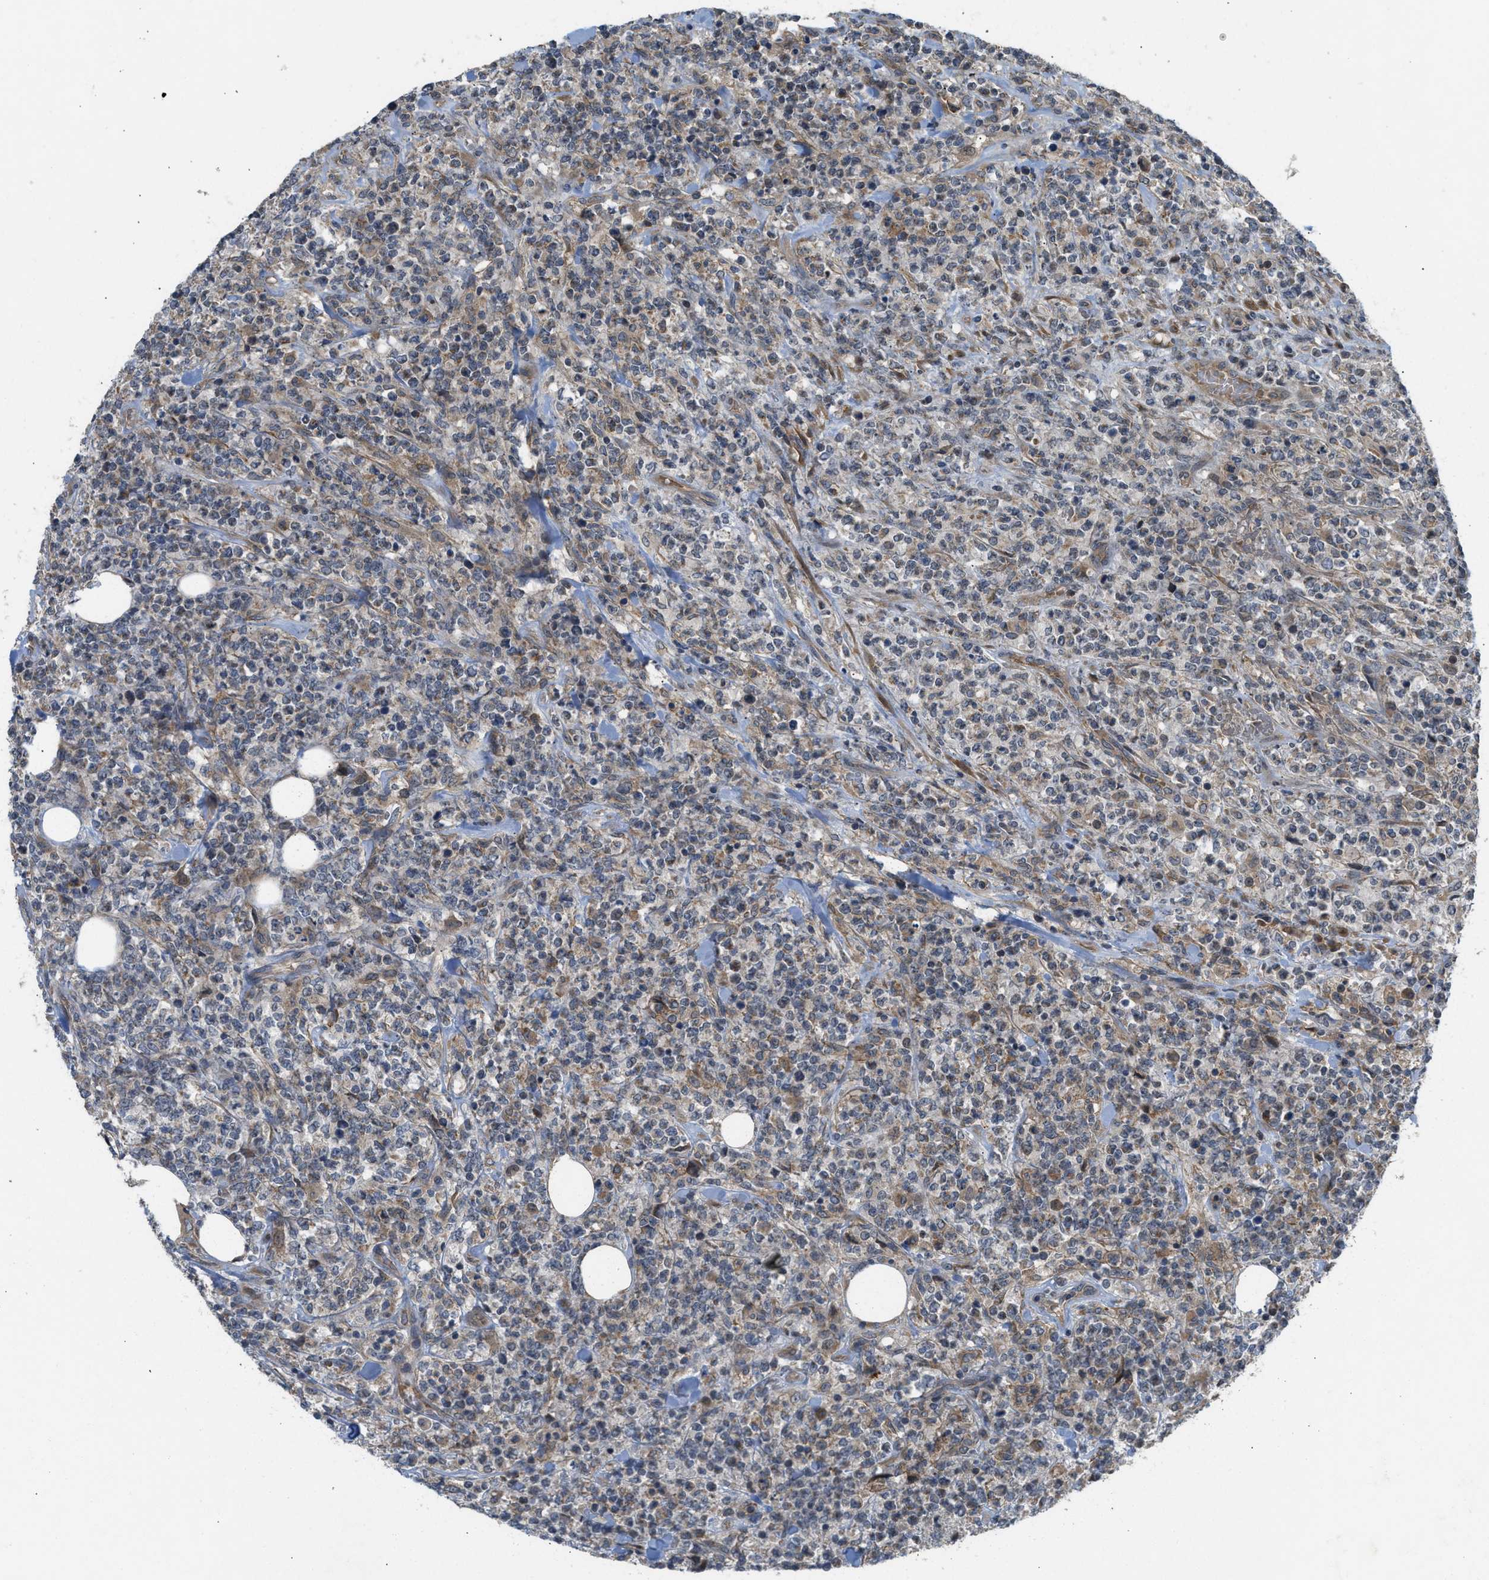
{"staining": {"intensity": "weak", "quantity": "<25%", "location": "cytoplasmic/membranous"}, "tissue": "lymphoma", "cell_type": "Tumor cells", "image_type": "cancer", "snomed": [{"axis": "morphology", "description": "Malignant lymphoma, non-Hodgkin's type, High grade"}, {"axis": "topography", "description": "Soft tissue"}], "caption": "Immunohistochemical staining of malignant lymphoma, non-Hodgkin's type (high-grade) shows no significant staining in tumor cells.", "gene": "ADCY8", "patient": {"sex": "male", "age": 18}}